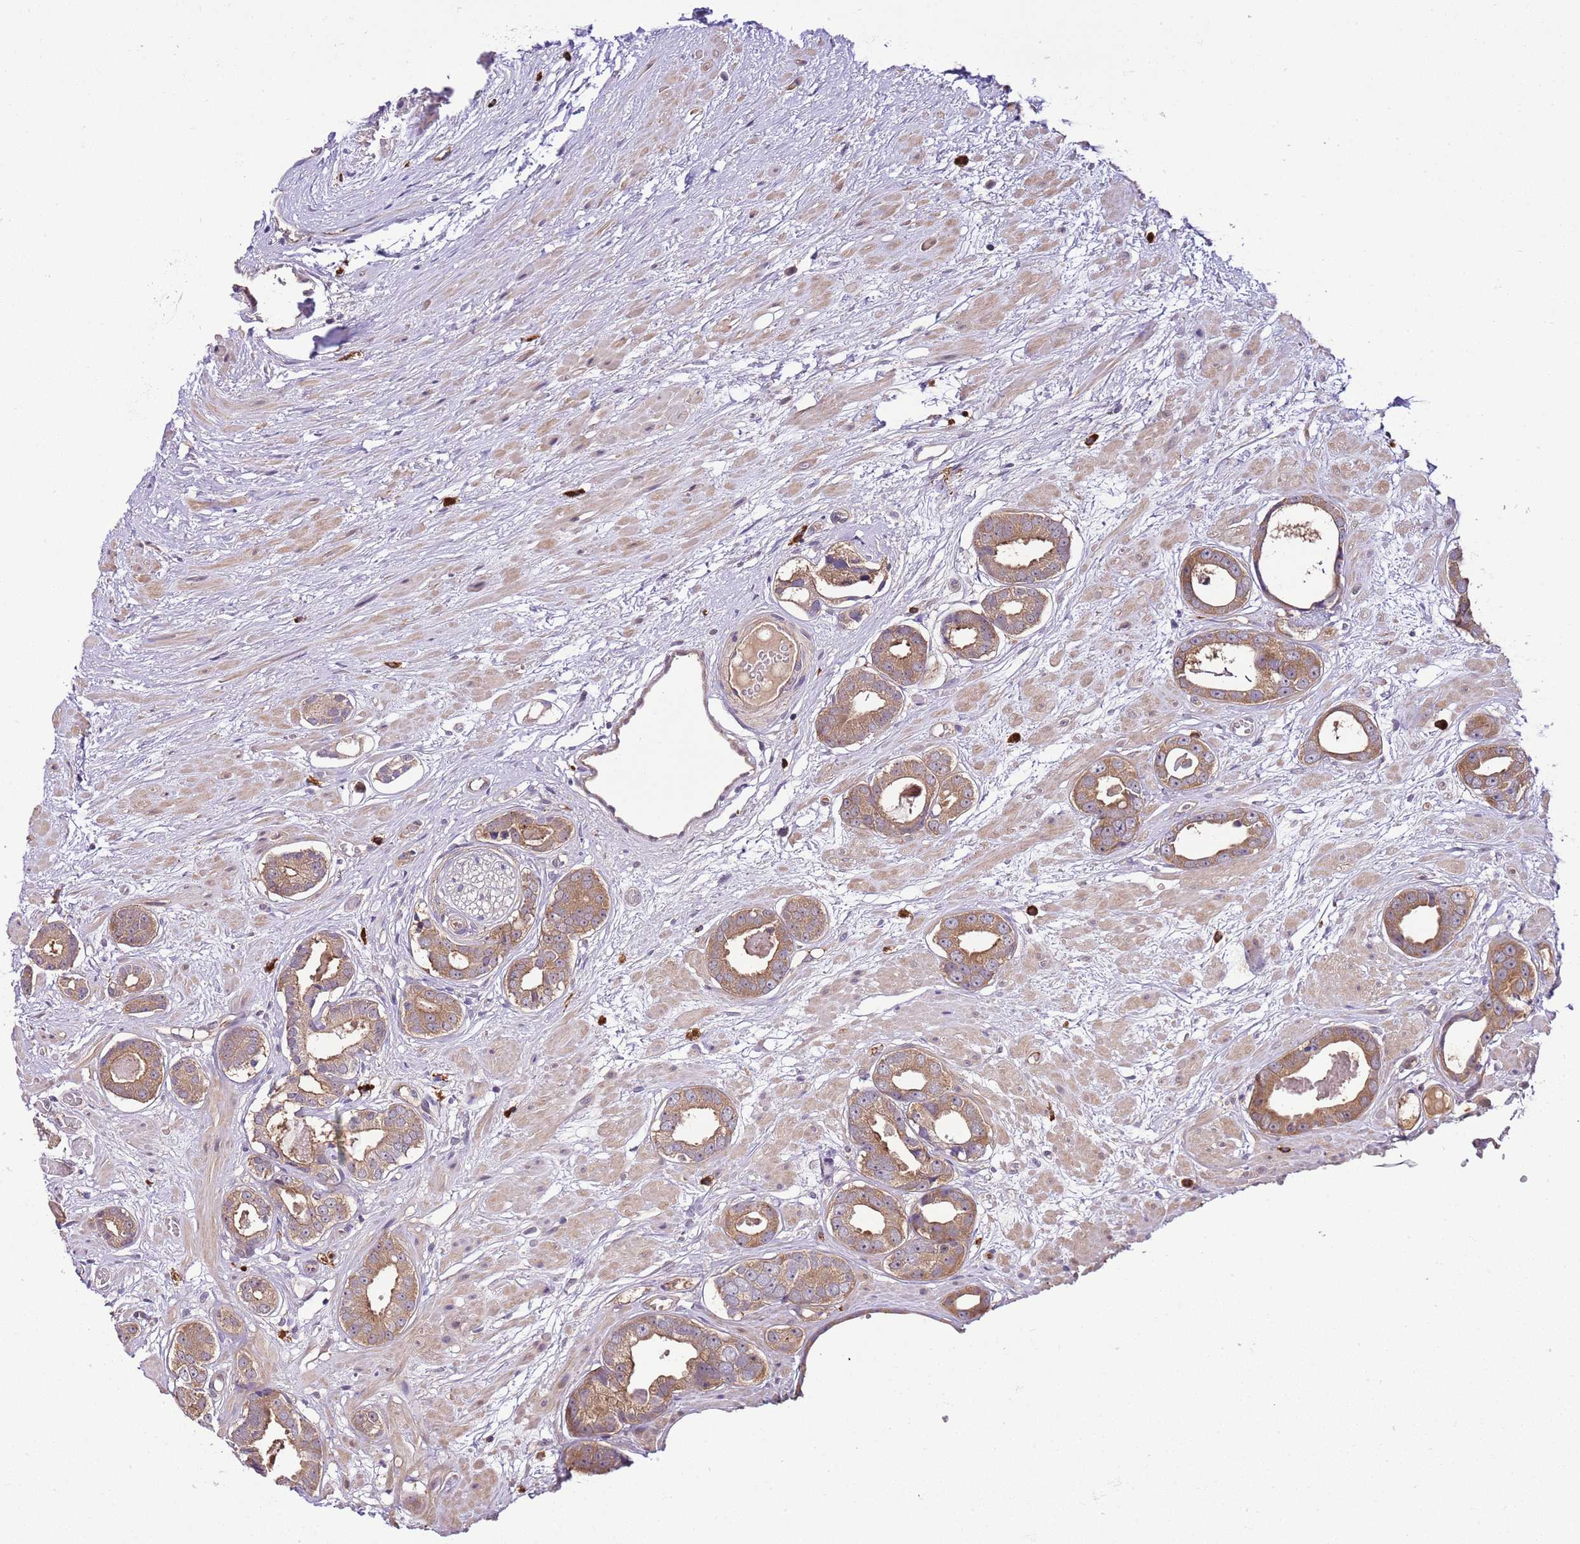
{"staining": {"intensity": "moderate", "quantity": ">75%", "location": "cytoplasmic/membranous"}, "tissue": "prostate cancer", "cell_type": "Tumor cells", "image_type": "cancer", "snomed": [{"axis": "morphology", "description": "Adenocarcinoma, Low grade"}, {"axis": "topography", "description": "Prostate"}], "caption": "Prostate low-grade adenocarcinoma stained for a protein displays moderate cytoplasmic/membranous positivity in tumor cells. Using DAB (3,3'-diaminobenzidine) (brown) and hematoxylin (blue) stains, captured at high magnification using brightfield microscopy.", "gene": "DONSON", "patient": {"sex": "male", "age": 64}}